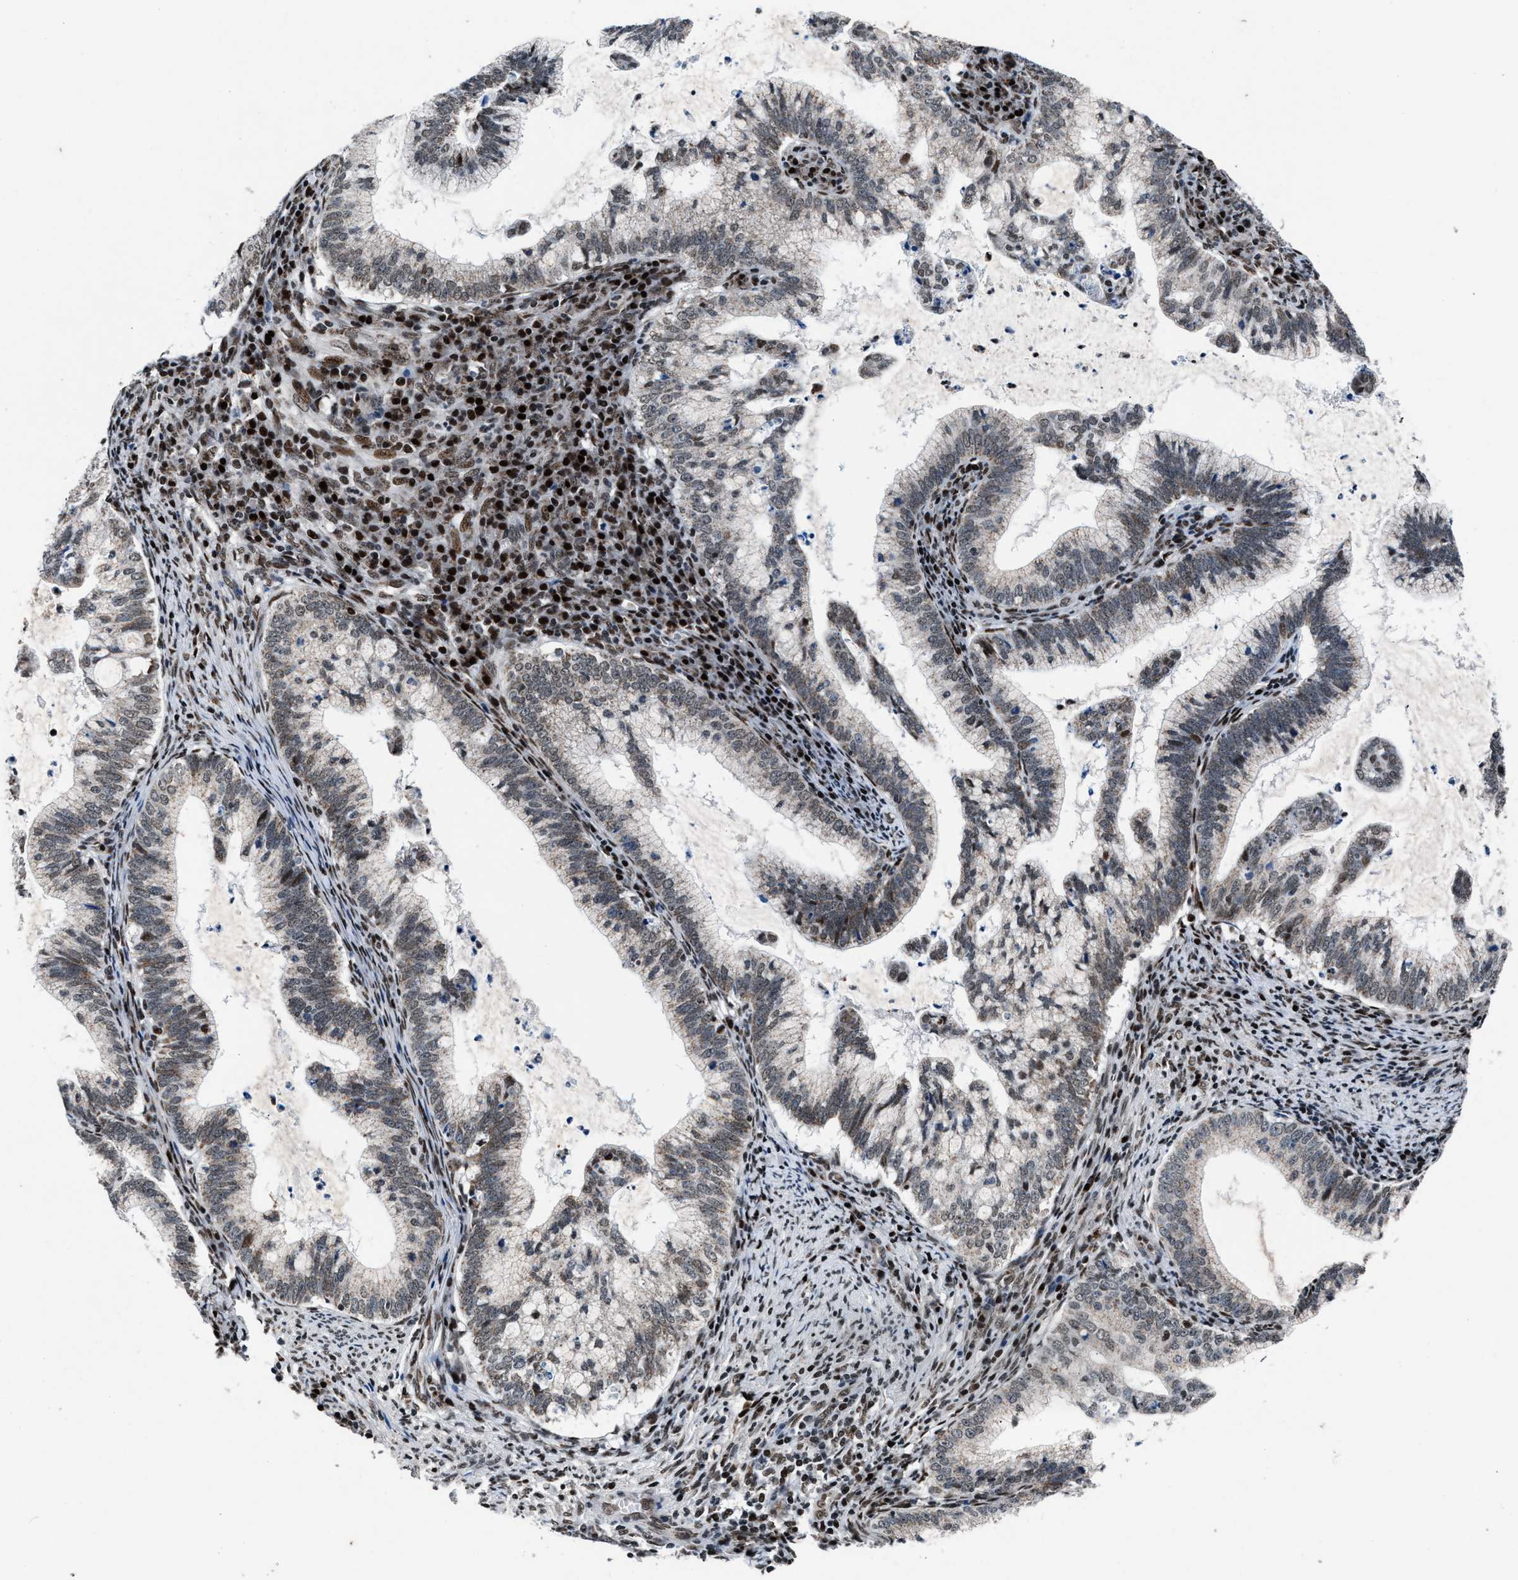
{"staining": {"intensity": "weak", "quantity": "<25%", "location": "cytoplasmic/membranous,nuclear"}, "tissue": "cervical cancer", "cell_type": "Tumor cells", "image_type": "cancer", "snomed": [{"axis": "morphology", "description": "Adenocarcinoma, NOS"}, {"axis": "topography", "description": "Cervix"}], "caption": "High power microscopy micrograph of an immunohistochemistry (IHC) histopathology image of cervical cancer, revealing no significant expression in tumor cells. (IHC, brightfield microscopy, high magnification).", "gene": "PRRC2B", "patient": {"sex": "female", "age": 36}}